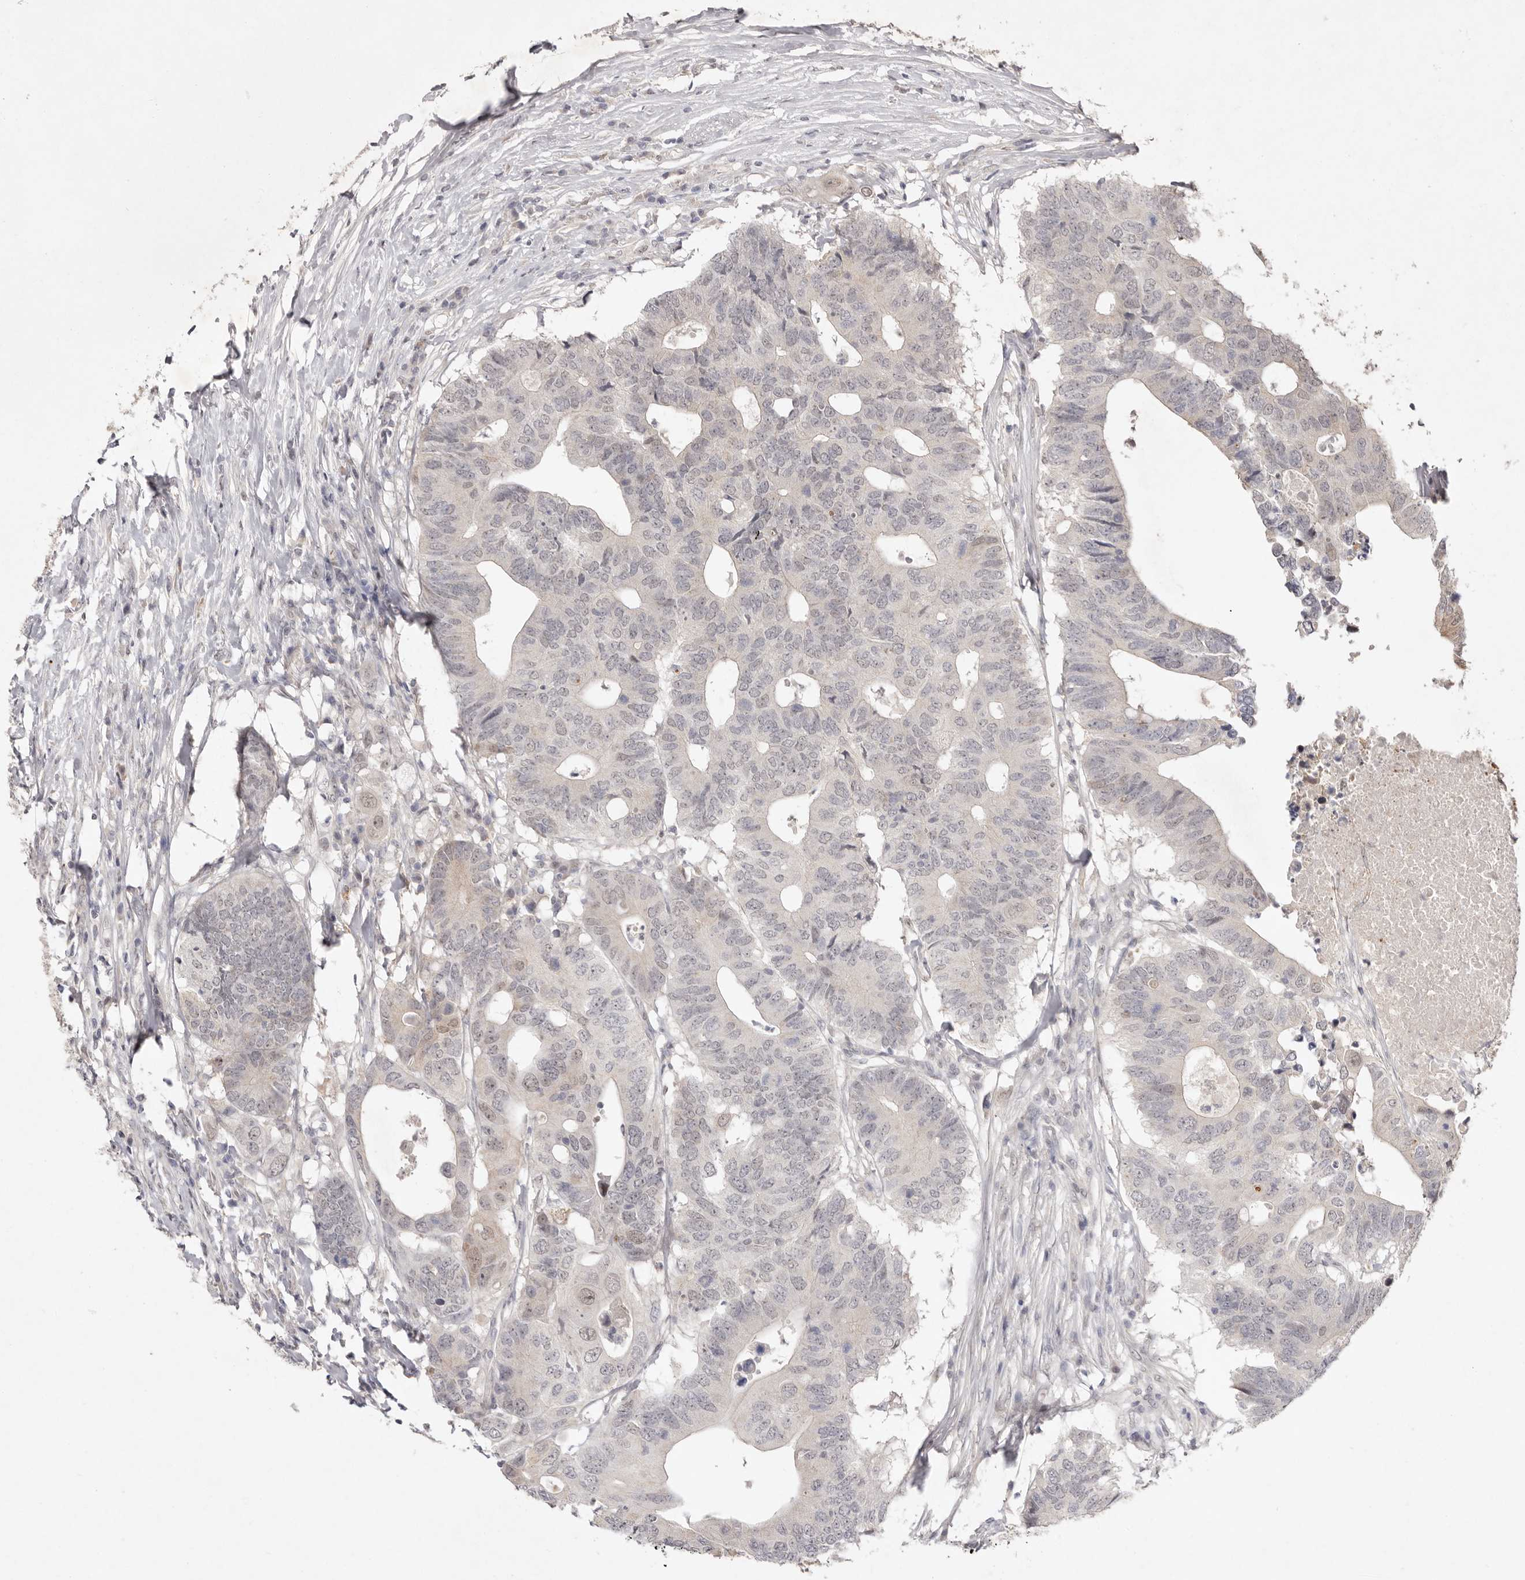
{"staining": {"intensity": "weak", "quantity": "<25%", "location": "cytoplasmic/membranous,nuclear"}, "tissue": "colorectal cancer", "cell_type": "Tumor cells", "image_type": "cancer", "snomed": [{"axis": "morphology", "description": "Adenocarcinoma, NOS"}, {"axis": "topography", "description": "Colon"}], "caption": "The IHC histopathology image has no significant expression in tumor cells of colorectal cancer tissue.", "gene": "TADA1", "patient": {"sex": "male", "age": 71}}